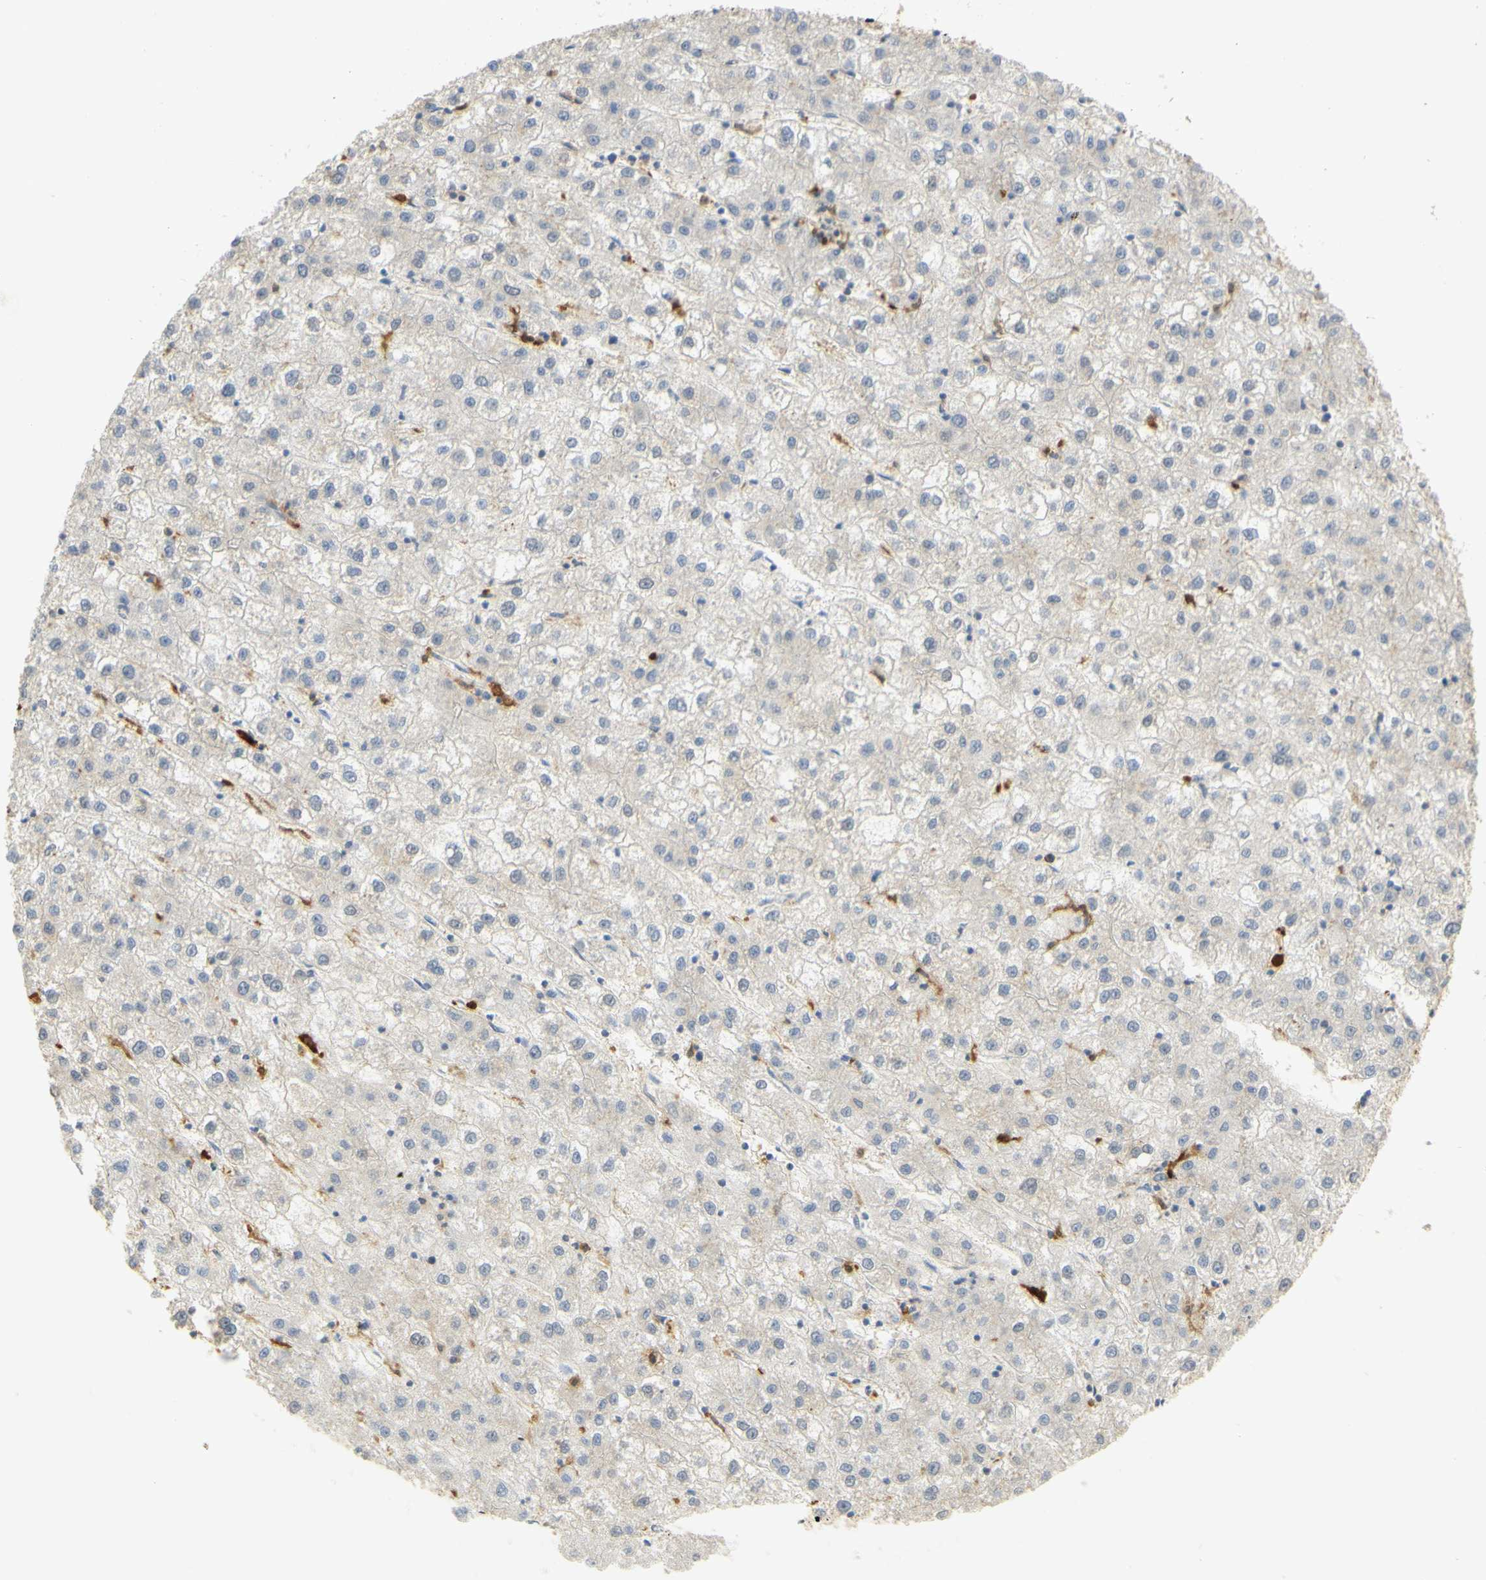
{"staining": {"intensity": "negative", "quantity": "none", "location": "none"}, "tissue": "liver cancer", "cell_type": "Tumor cells", "image_type": "cancer", "snomed": [{"axis": "morphology", "description": "Carcinoma, Hepatocellular, NOS"}, {"axis": "topography", "description": "Liver"}], "caption": "Liver cancer (hepatocellular carcinoma) was stained to show a protein in brown. There is no significant staining in tumor cells.", "gene": "PAK1", "patient": {"sex": "male", "age": 72}}